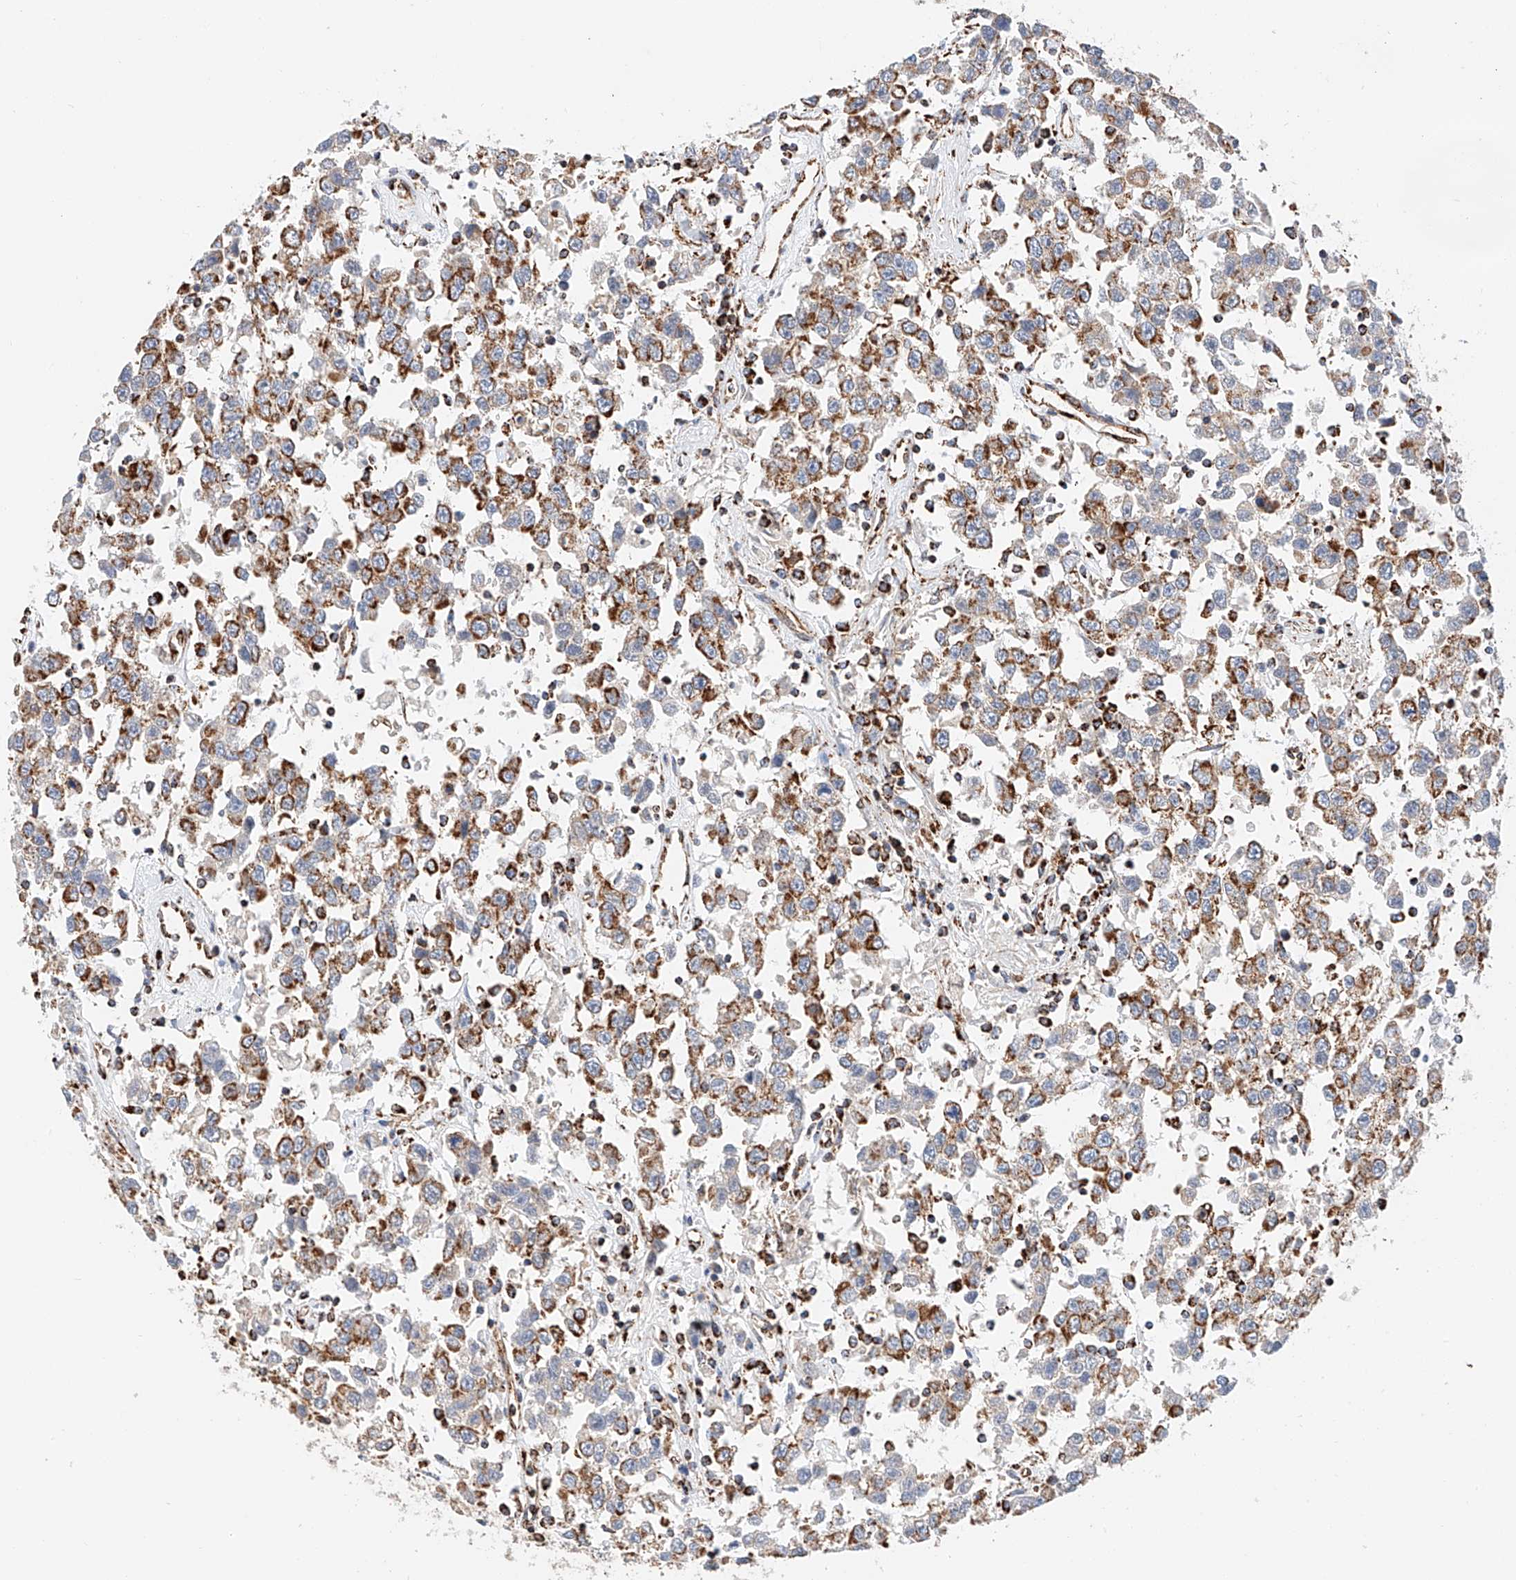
{"staining": {"intensity": "moderate", "quantity": ">75%", "location": "cytoplasmic/membranous"}, "tissue": "testis cancer", "cell_type": "Tumor cells", "image_type": "cancer", "snomed": [{"axis": "morphology", "description": "Seminoma, NOS"}, {"axis": "topography", "description": "Testis"}], "caption": "Protein analysis of testis cancer (seminoma) tissue reveals moderate cytoplasmic/membranous positivity in approximately >75% of tumor cells.", "gene": "NDUFV3", "patient": {"sex": "male", "age": 41}}